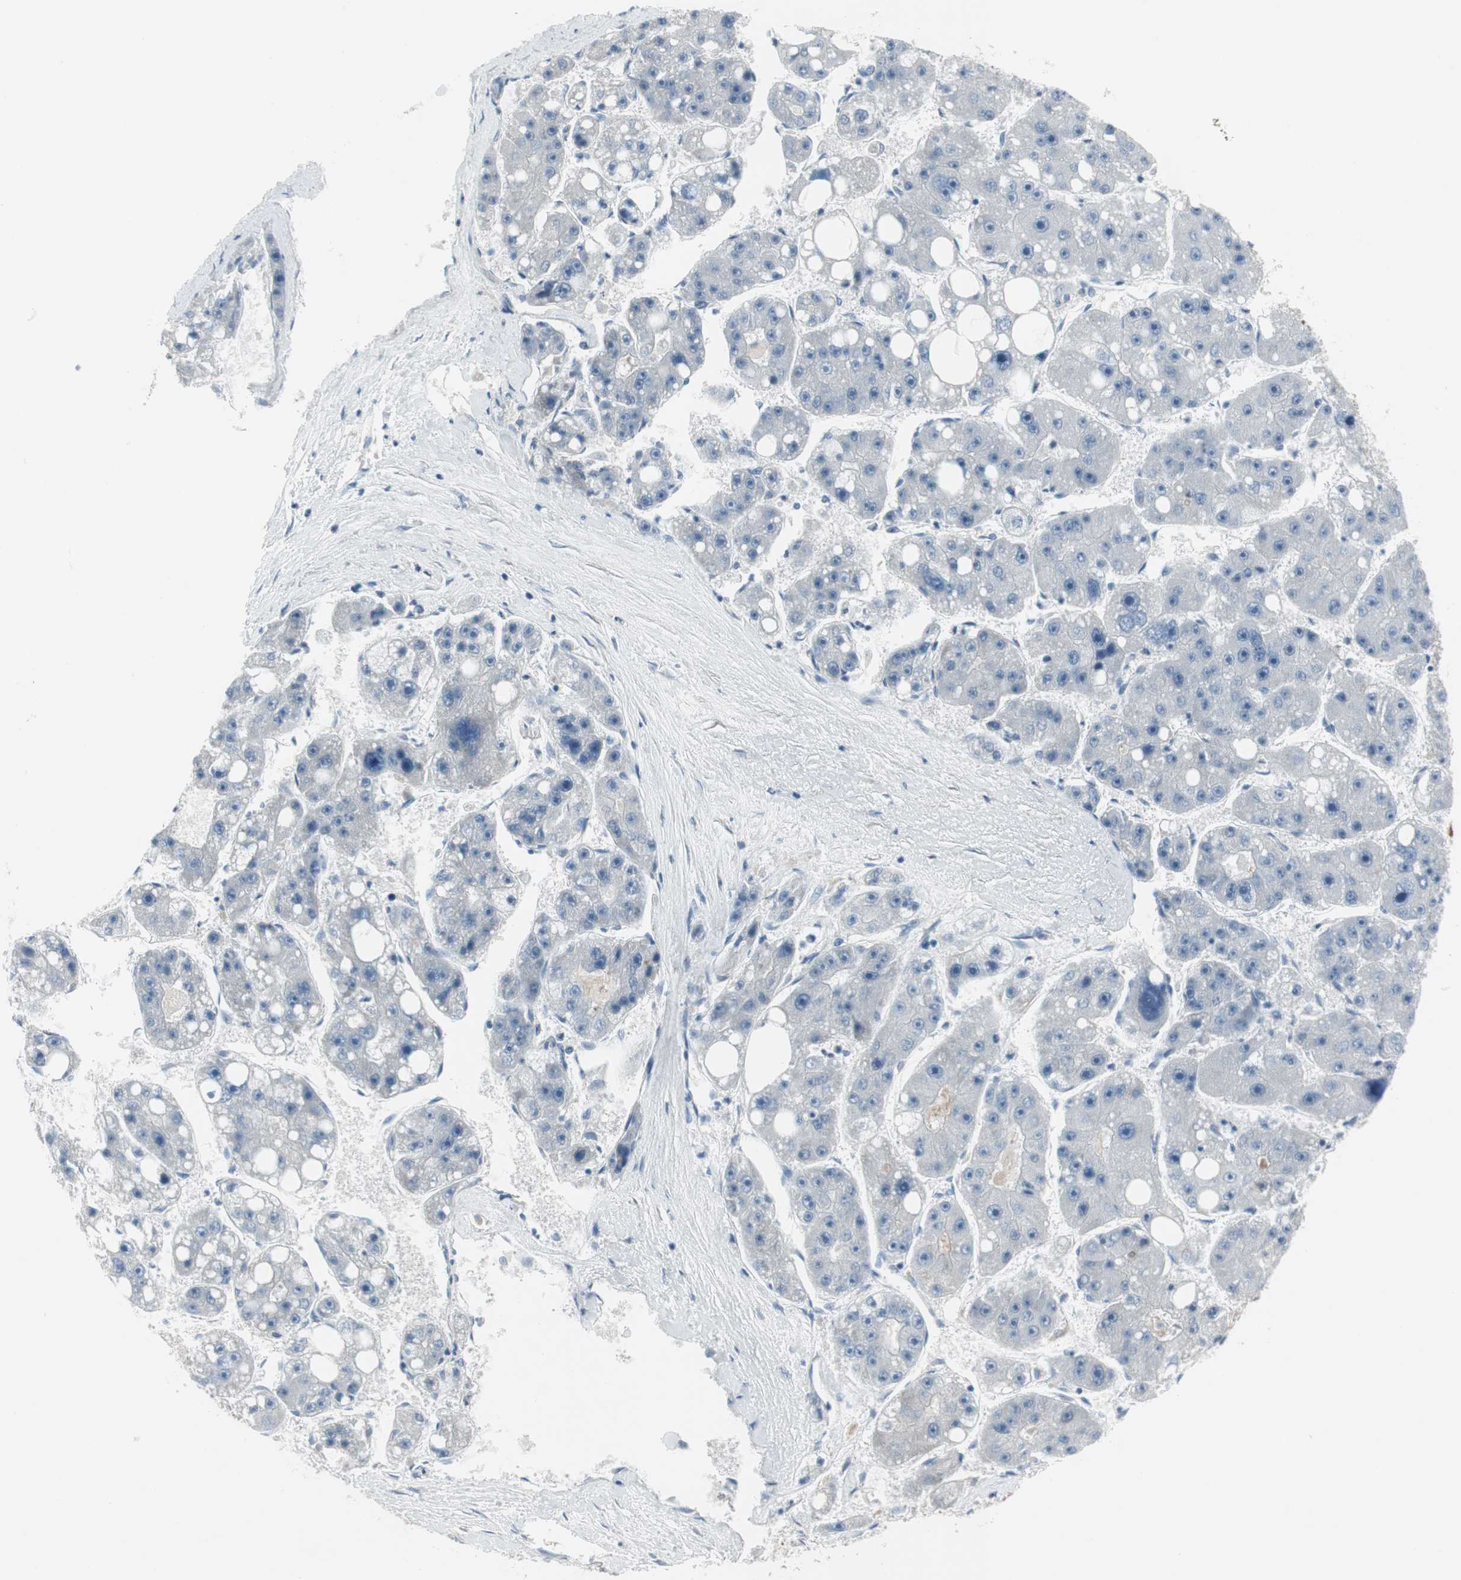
{"staining": {"intensity": "negative", "quantity": "none", "location": "none"}, "tissue": "liver cancer", "cell_type": "Tumor cells", "image_type": "cancer", "snomed": [{"axis": "morphology", "description": "Carcinoma, Hepatocellular, NOS"}, {"axis": "topography", "description": "Liver"}], "caption": "Immunohistochemistry (IHC) histopathology image of neoplastic tissue: hepatocellular carcinoma (liver) stained with DAB (3,3'-diaminobenzidine) shows no significant protein staining in tumor cells. The staining is performed using DAB brown chromogen with nuclei counter-stained in using hematoxylin.", "gene": "PIGR", "patient": {"sex": "female", "age": 61}}